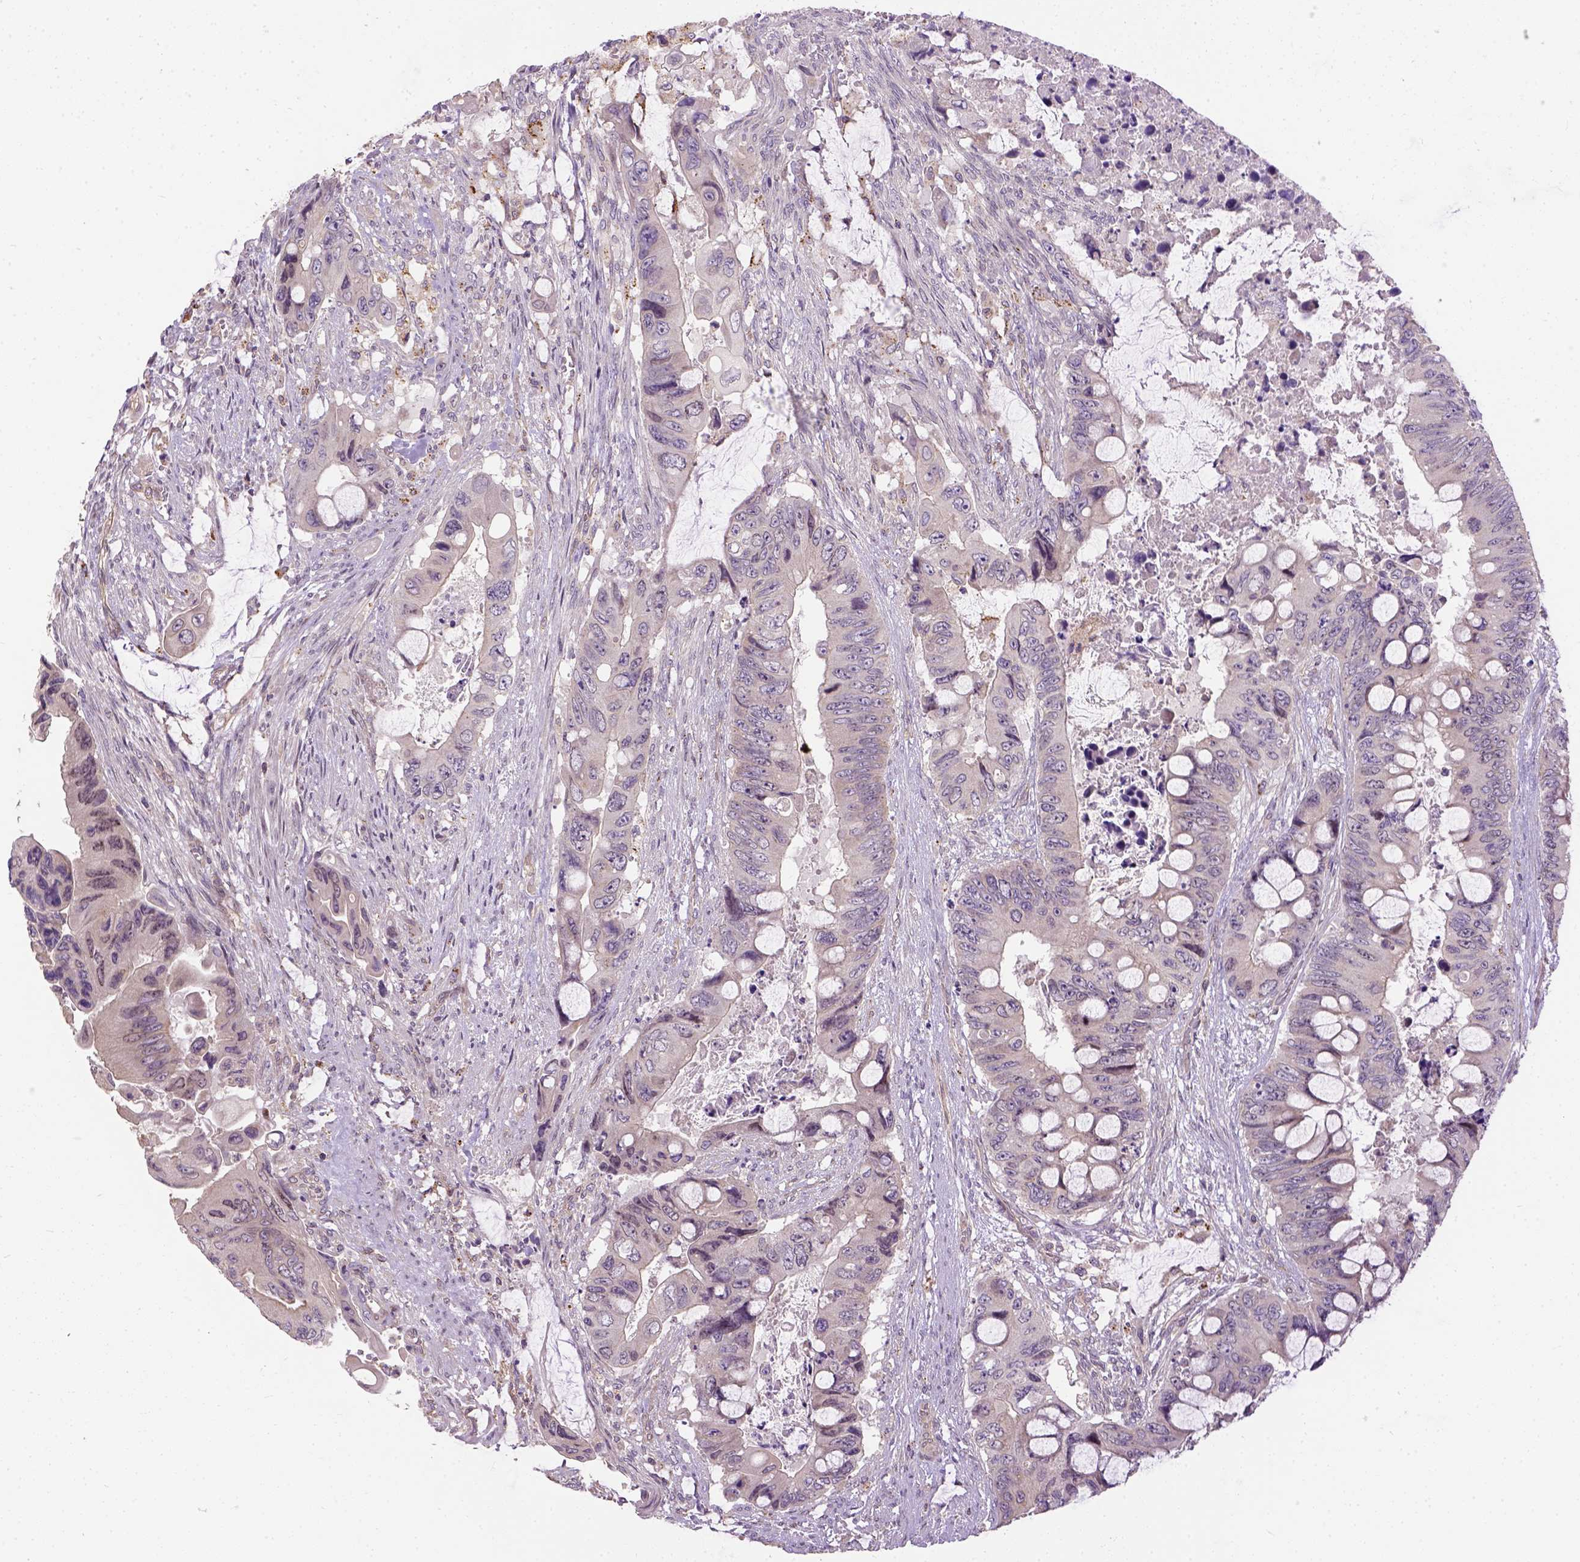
{"staining": {"intensity": "weak", "quantity": "<25%", "location": "cytoplasmic/membranous"}, "tissue": "colorectal cancer", "cell_type": "Tumor cells", "image_type": "cancer", "snomed": [{"axis": "morphology", "description": "Adenocarcinoma, NOS"}, {"axis": "topography", "description": "Rectum"}], "caption": "High power microscopy photomicrograph of an immunohistochemistry (IHC) image of colorectal cancer (adenocarcinoma), revealing no significant expression in tumor cells.", "gene": "KAZN", "patient": {"sex": "male", "age": 63}}